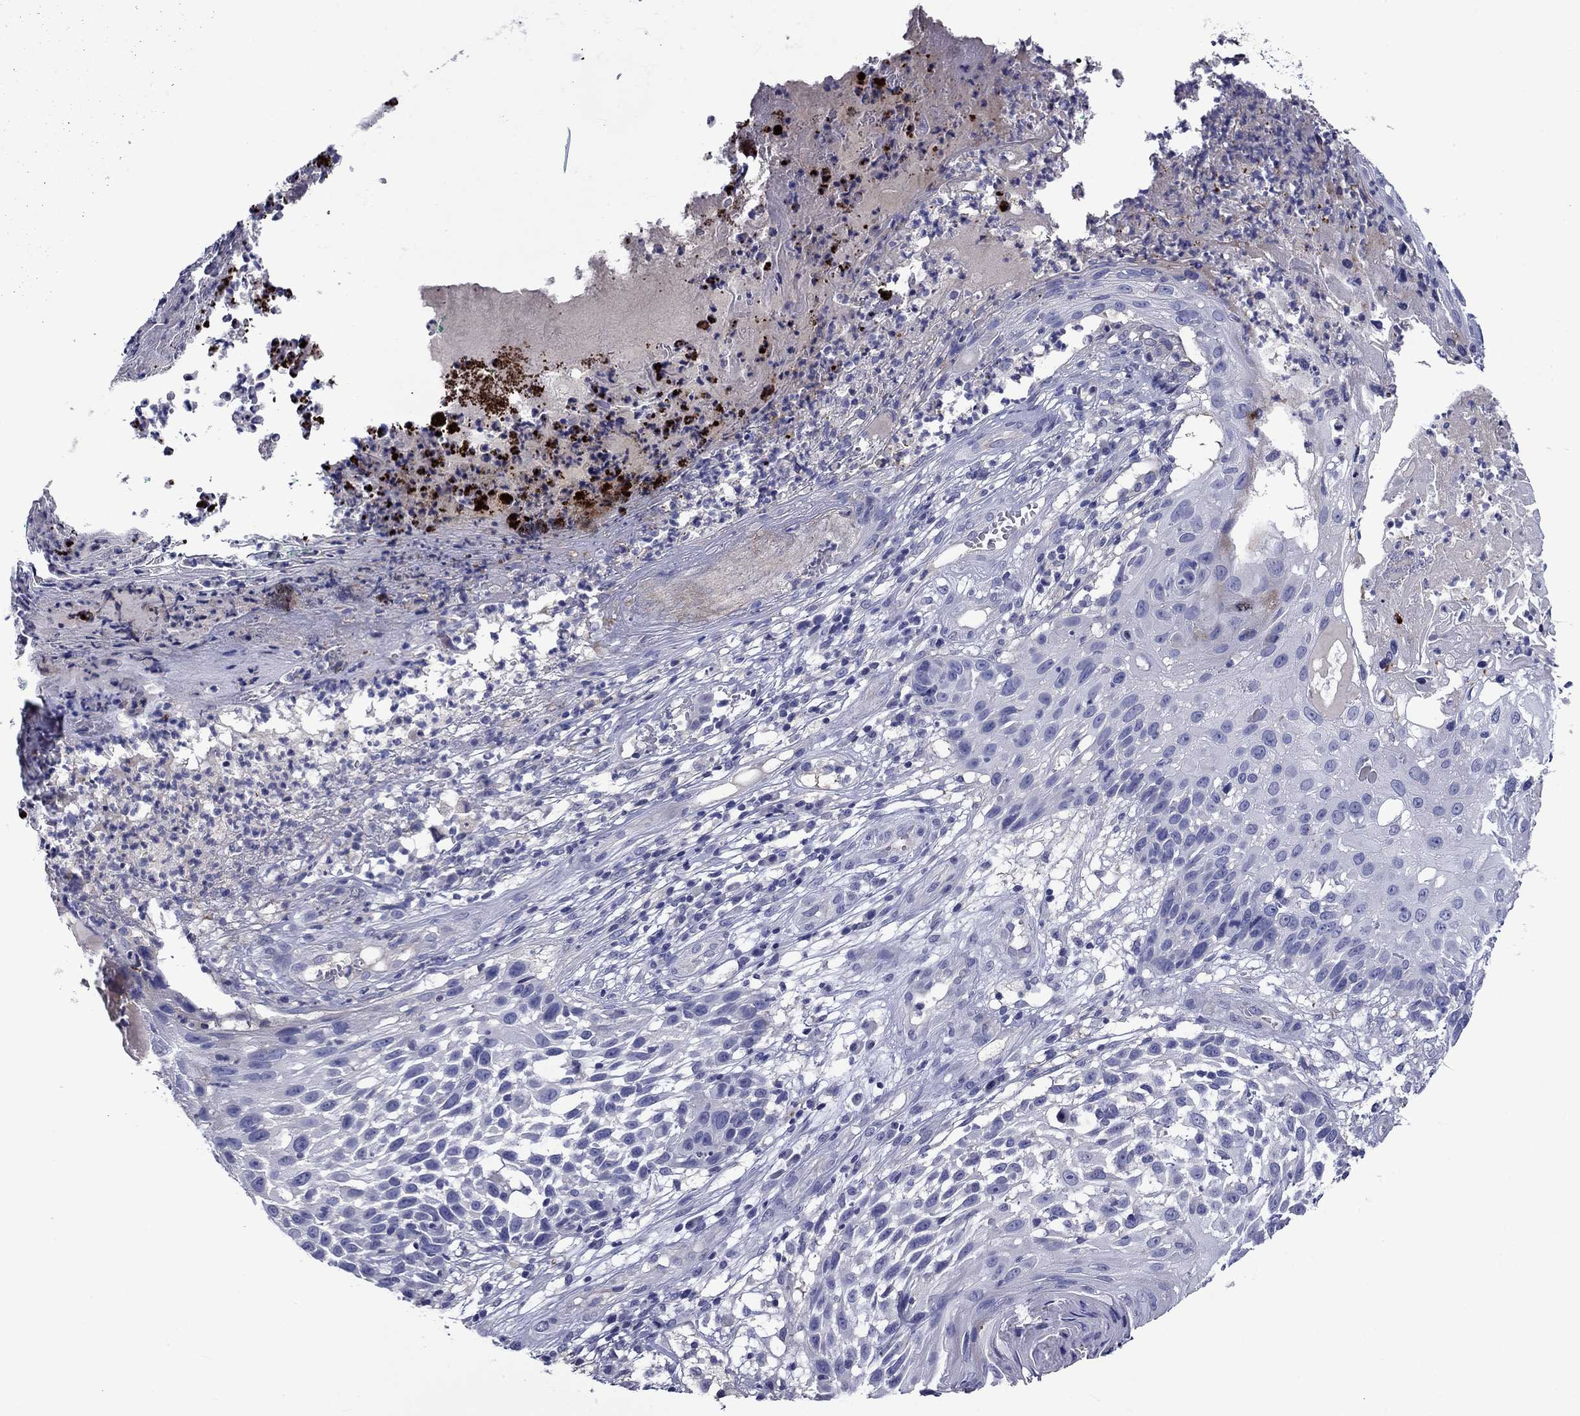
{"staining": {"intensity": "negative", "quantity": "none", "location": "none"}, "tissue": "skin cancer", "cell_type": "Tumor cells", "image_type": "cancer", "snomed": [{"axis": "morphology", "description": "Squamous cell carcinoma, NOS"}, {"axis": "topography", "description": "Skin"}], "caption": "DAB (3,3'-diaminobenzidine) immunohistochemical staining of human skin cancer exhibits no significant positivity in tumor cells. (DAB (3,3'-diaminobenzidine) IHC with hematoxylin counter stain).", "gene": "CNDP1", "patient": {"sex": "male", "age": 92}}